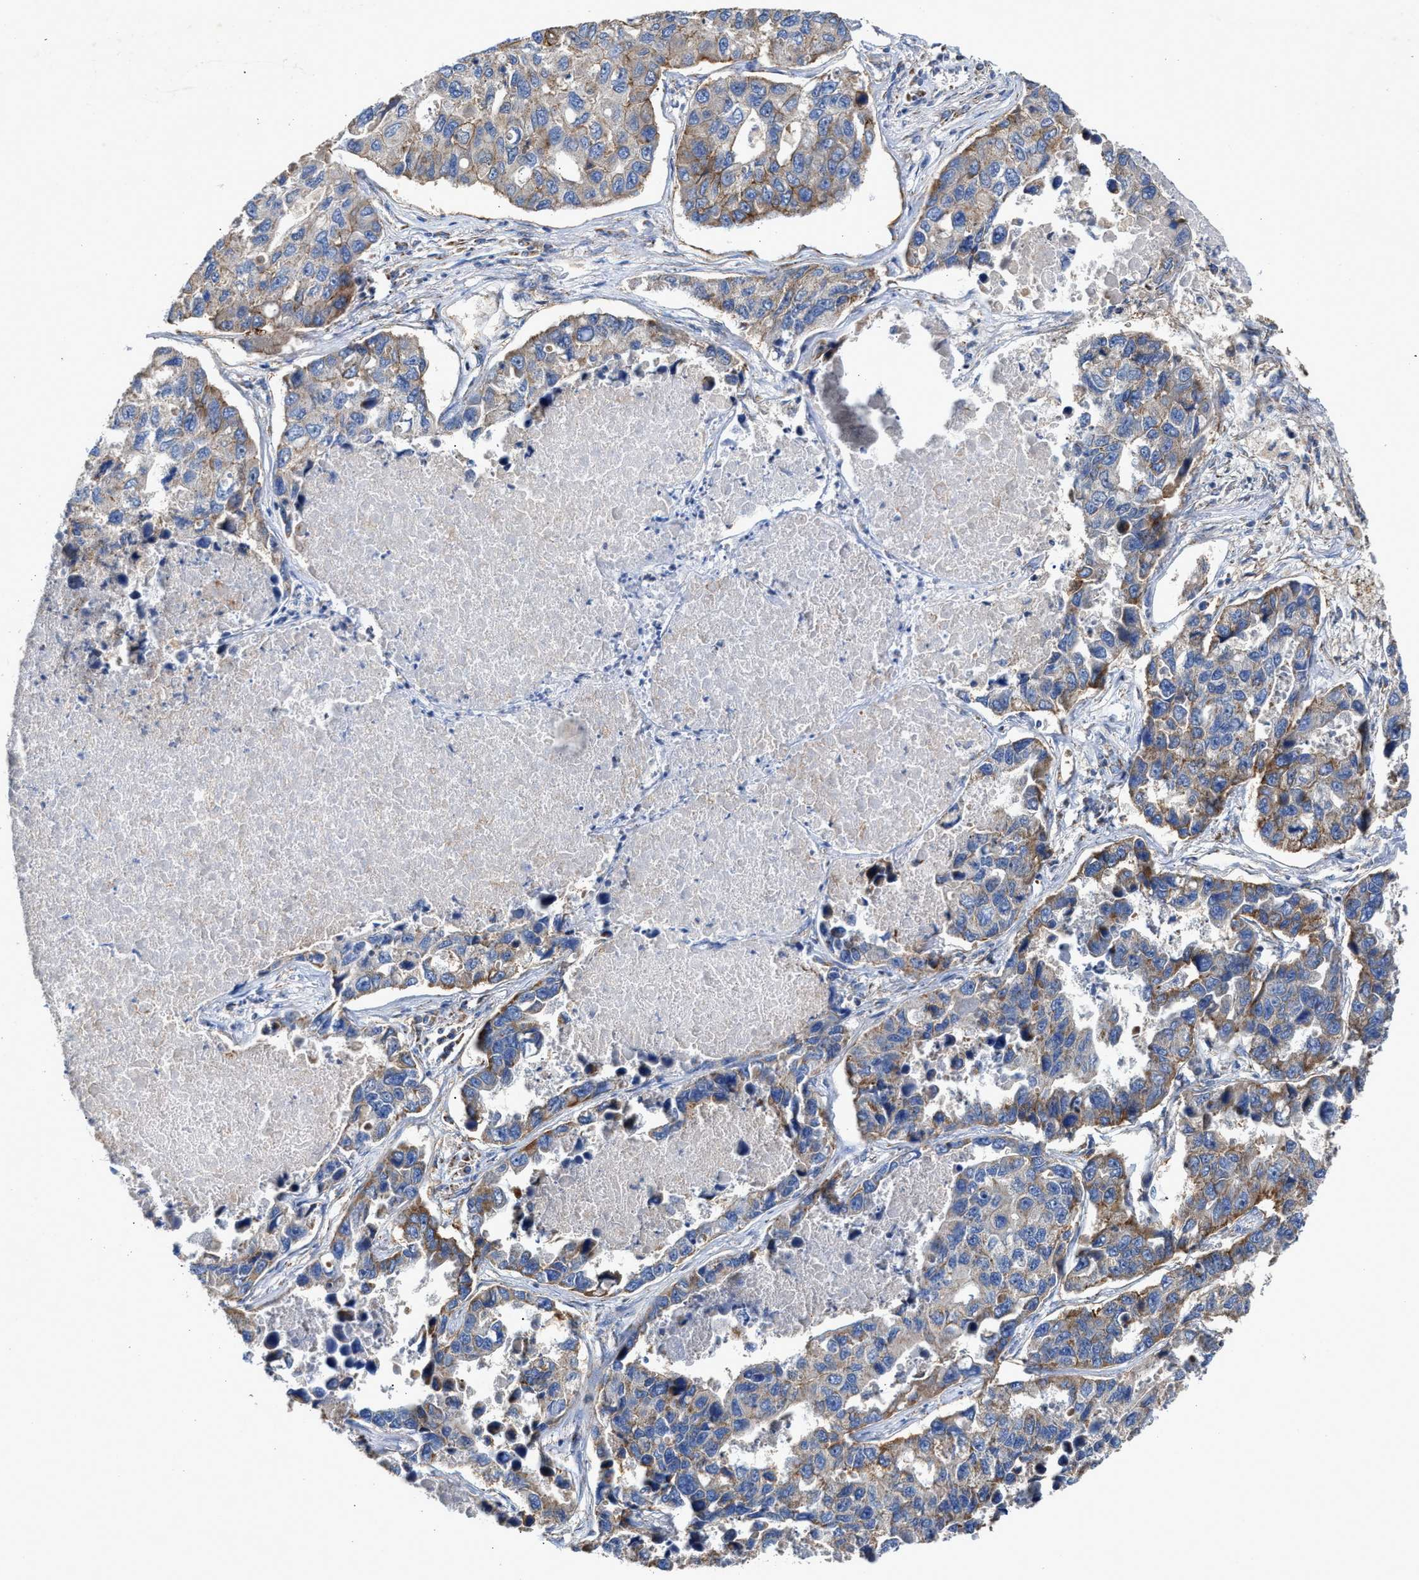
{"staining": {"intensity": "moderate", "quantity": "<25%", "location": "cytoplasmic/membranous"}, "tissue": "lung cancer", "cell_type": "Tumor cells", "image_type": "cancer", "snomed": [{"axis": "morphology", "description": "Adenocarcinoma, NOS"}, {"axis": "topography", "description": "Lung"}], "caption": "Immunohistochemistry (IHC) (DAB) staining of human adenocarcinoma (lung) displays moderate cytoplasmic/membranous protein positivity in approximately <25% of tumor cells. The staining was performed using DAB, with brown indicating positive protein expression. Nuclei are stained blue with hematoxylin.", "gene": "MECR", "patient": {"sex": "male", "age": 64}}